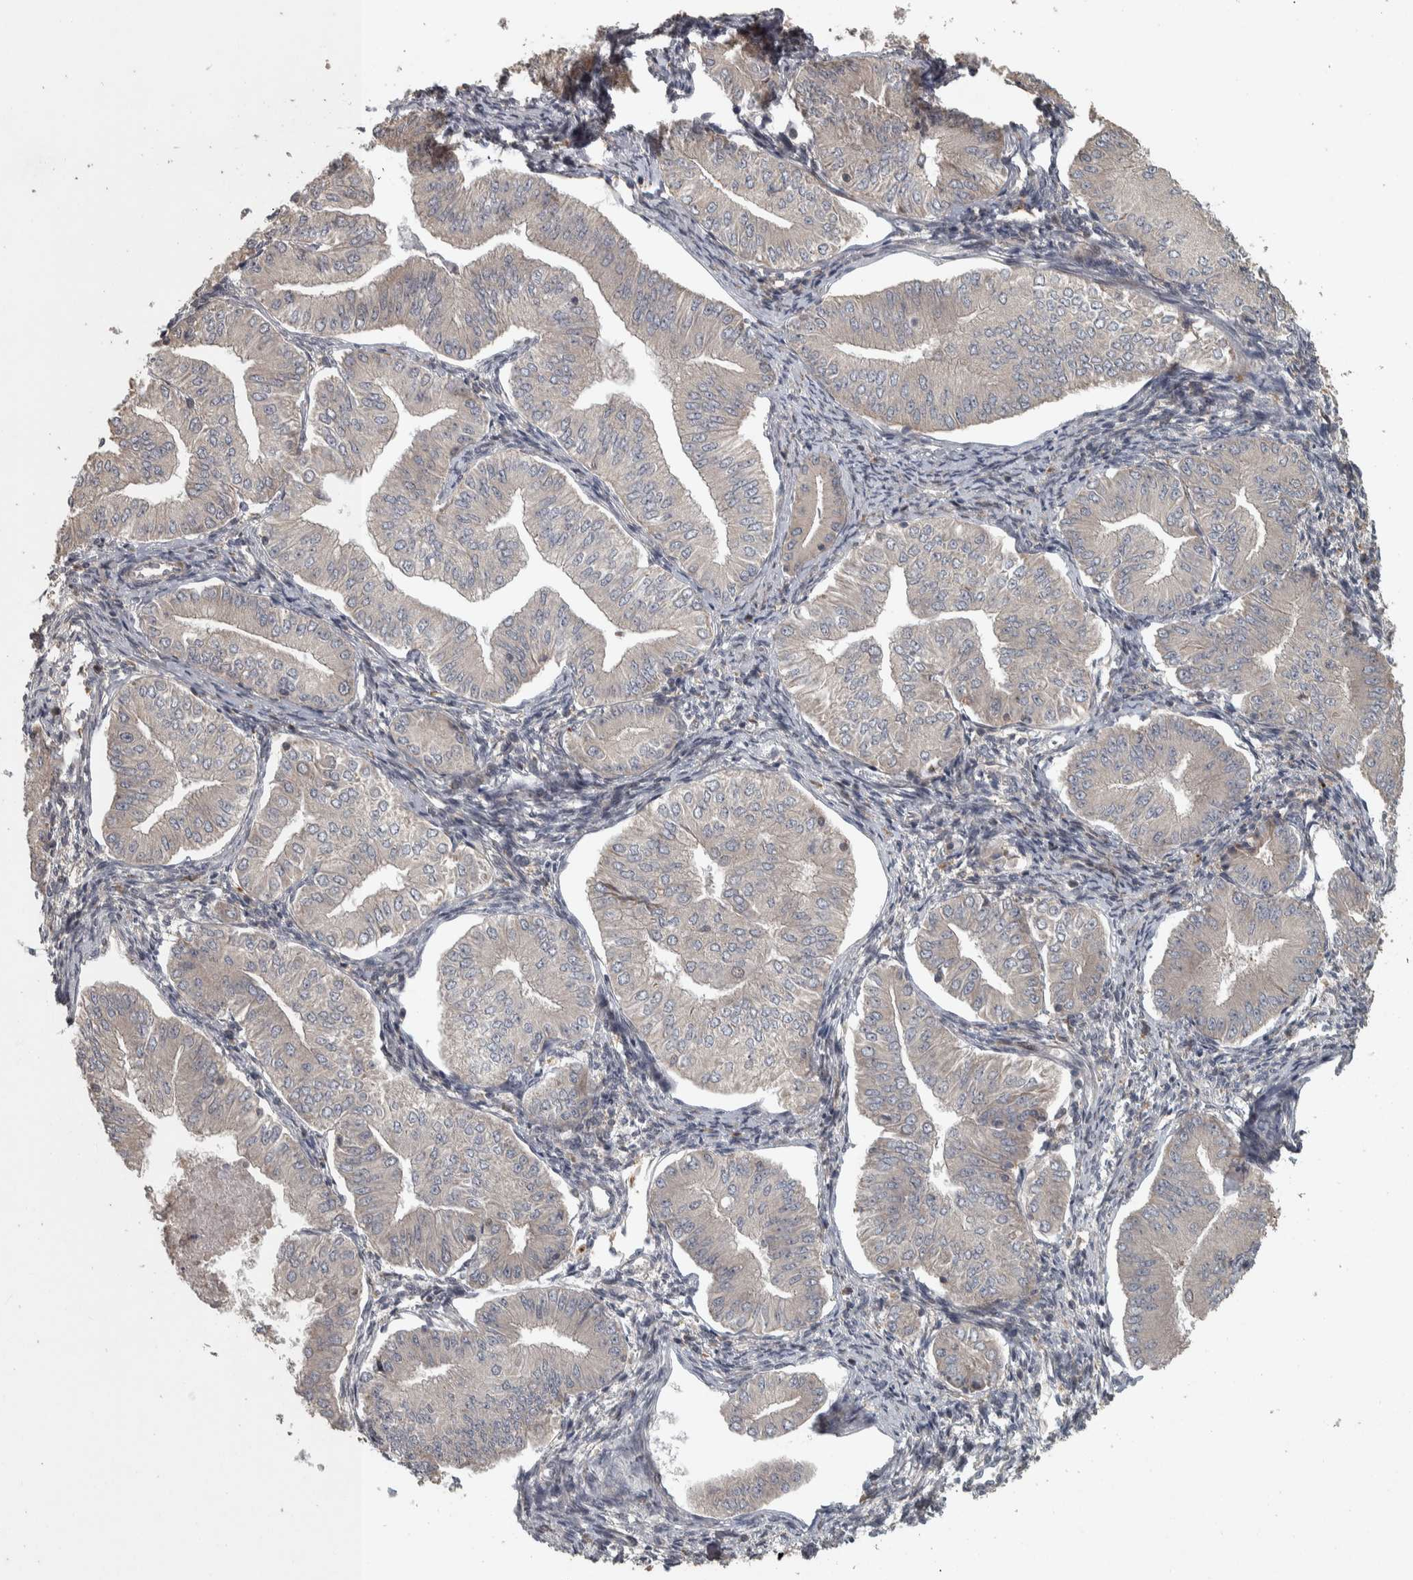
{"staining": {"intensity": "negative", "quantity": "none", "location": "none"}, "tissue": "endometrial cancer", "cell_type": "Tumor cells", "image_type": "cancer", "snomed": [{"axis": "morphology", "description": "Normal tissue, NOS"}, {"axis": "morphology", "description": "Adenocarcinoma, NOS"}, {"axis": "topography", "description": "Endometrium"}], "caption": "An immunohistochemistry (IHC) image of endometrial cancer is shown. There is no staining in tumor cells of endometrial cancer. The staining is performed using DAB brown chromogen with nuclei counter-stained in using hematoxylin.", "gene": "ERAL1", "patient": {"sex": "female", "age": 53}}